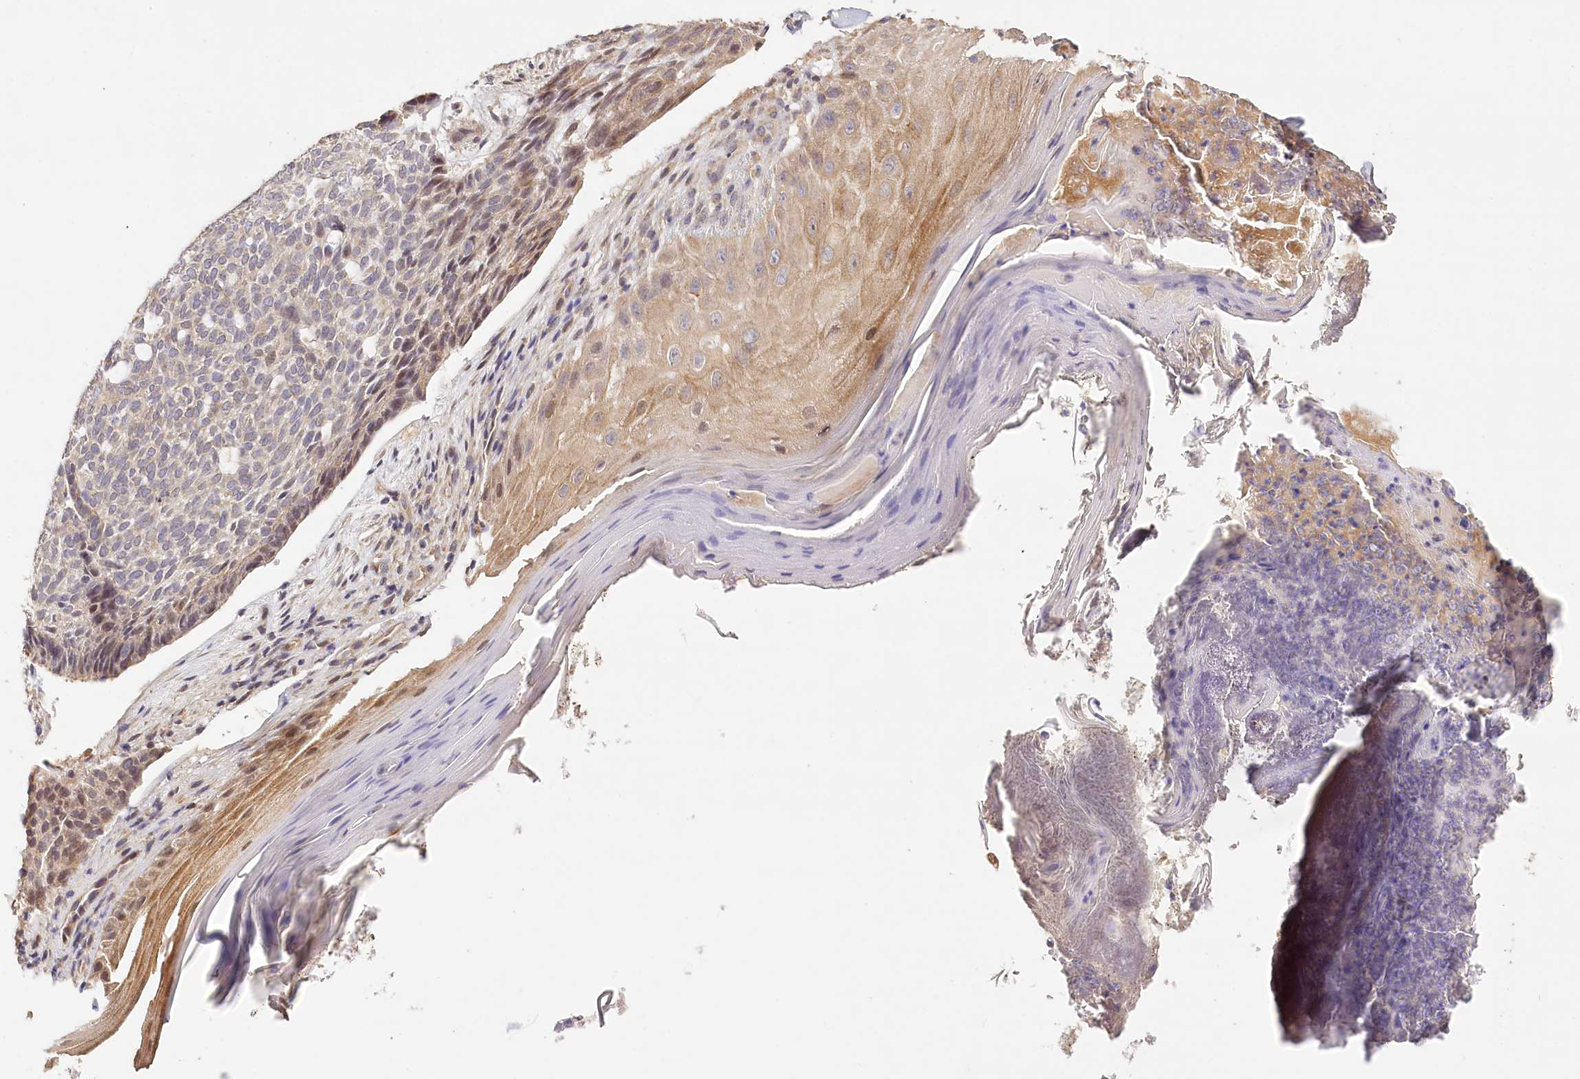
{"staining": {"intensity": "weak", "quantity": "25%-75%", "location": "cytoplasmic/membranous"}, "tissue": "skin cancer", "cell_type": "Tumor cells", "image_type": "cancer", "snomed": [{"axis": "morphology", "description": "Normal tissue, NOS"}, {"axis": "morphology", "description": "Basal cell carcinoma"}, {"axis": "topography", "description": "Skin"}], "caption": "Human skin basal cell carcinoma stained for a protein (brown) reveals weak cytoplasmic/membranous positive expression in about 25%-75% of tumor cells.", "gene": "LSS", "patient": {"sex": "male", "age": 50}}